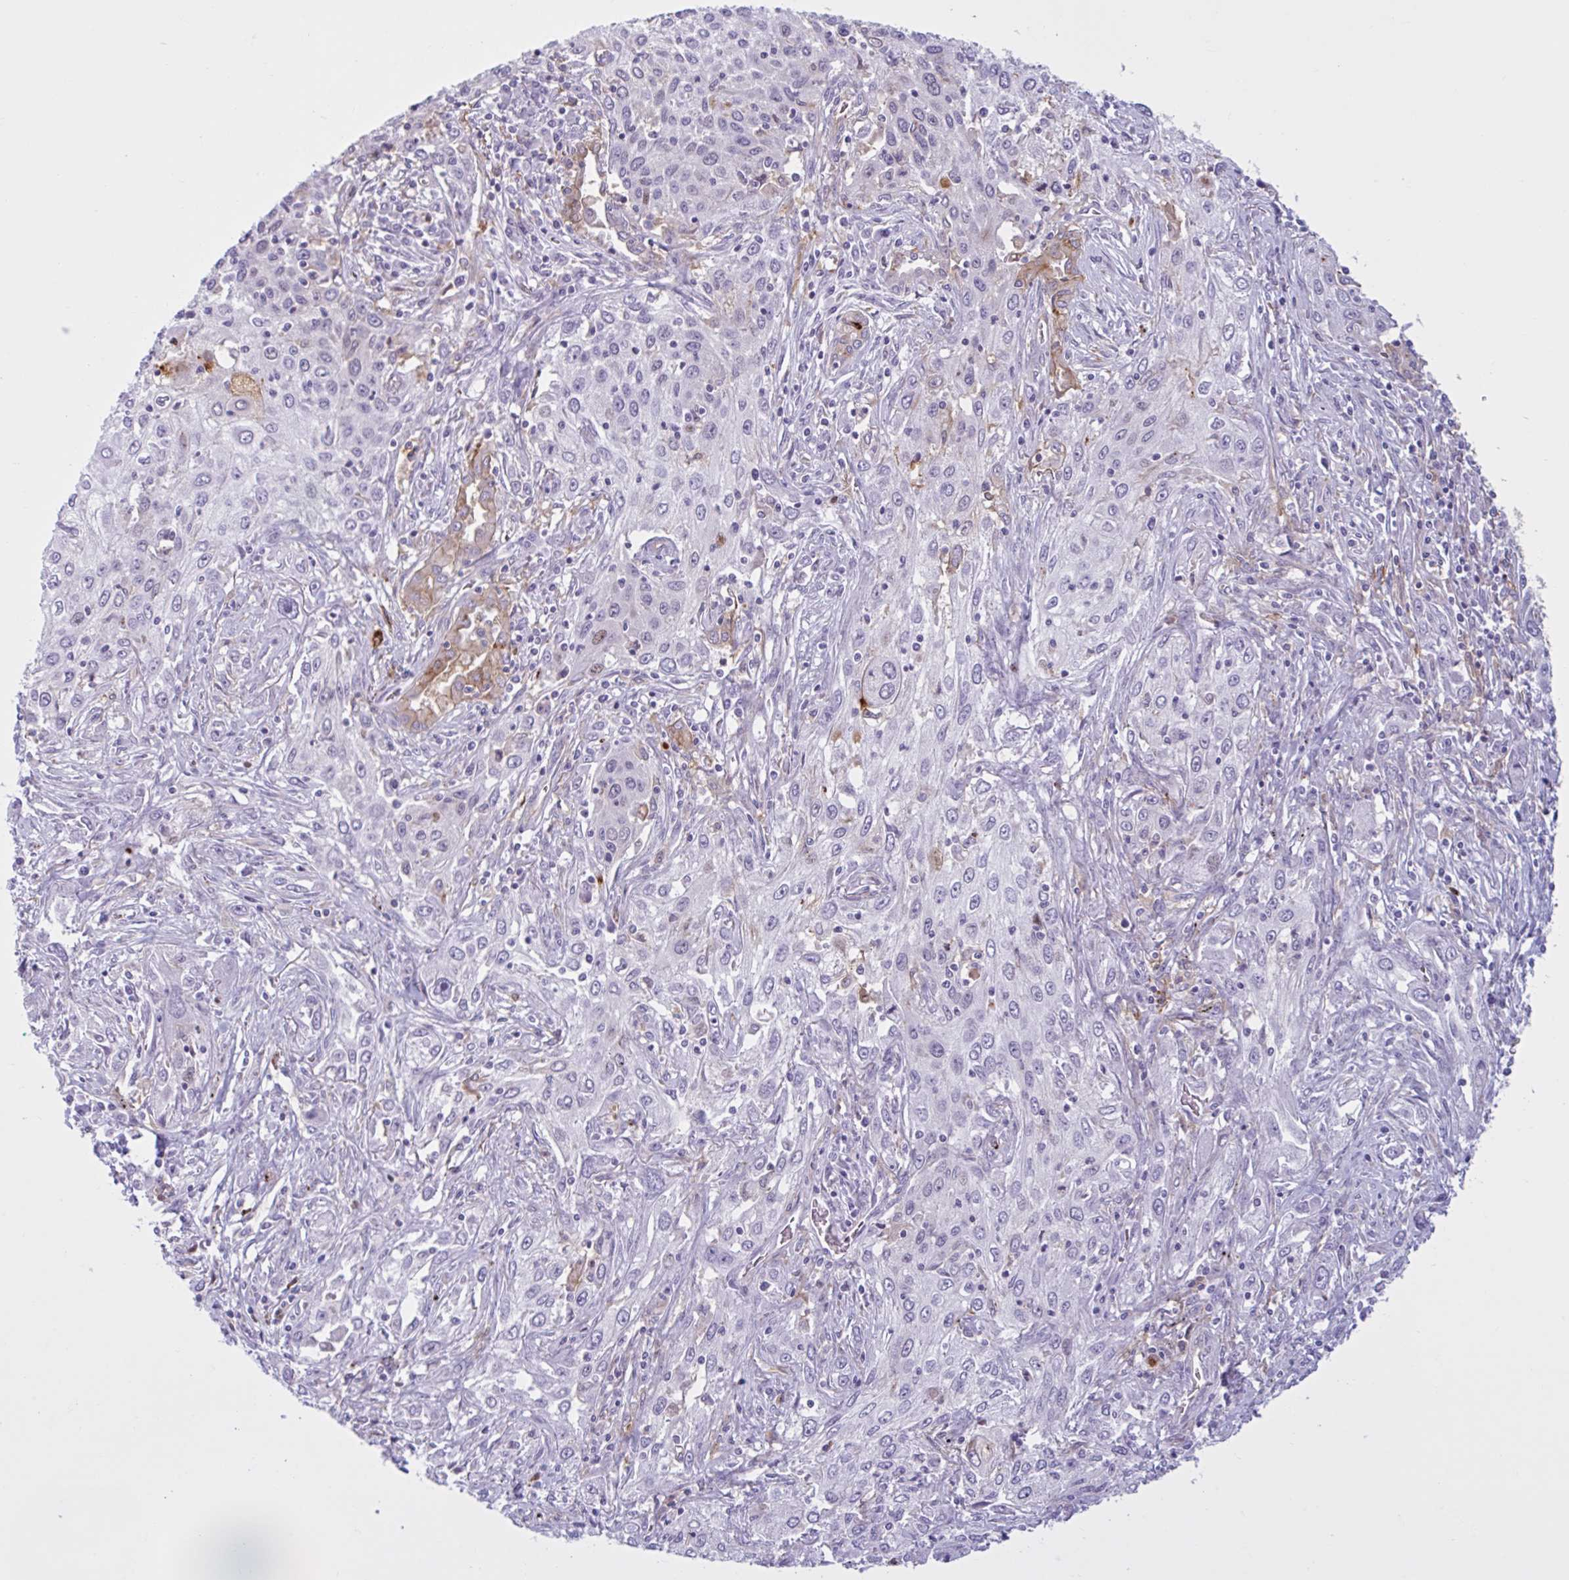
{"staining": {"intensity": "moderate", "quantity": "<25%", "location": "cytoplasmic/membranous"}, "tissue": "lung cancer", "cell_type": "Tumor cells", "image_type": "cancer", "snomed": [{"axis": "morphology", "description": "Squamous cell carcinoma, NOS"}, {"axis": "topography", "description": "Lung"}], "caption": "A high-resolution image shows IHC staining of lung cancer (squamous cell carcinoma), which displays moderate cytoplasmic/membranous expression in about <25% of tumor cells.", "gene": "CEP120", "patient": {"sex": "female", "age": 69}}